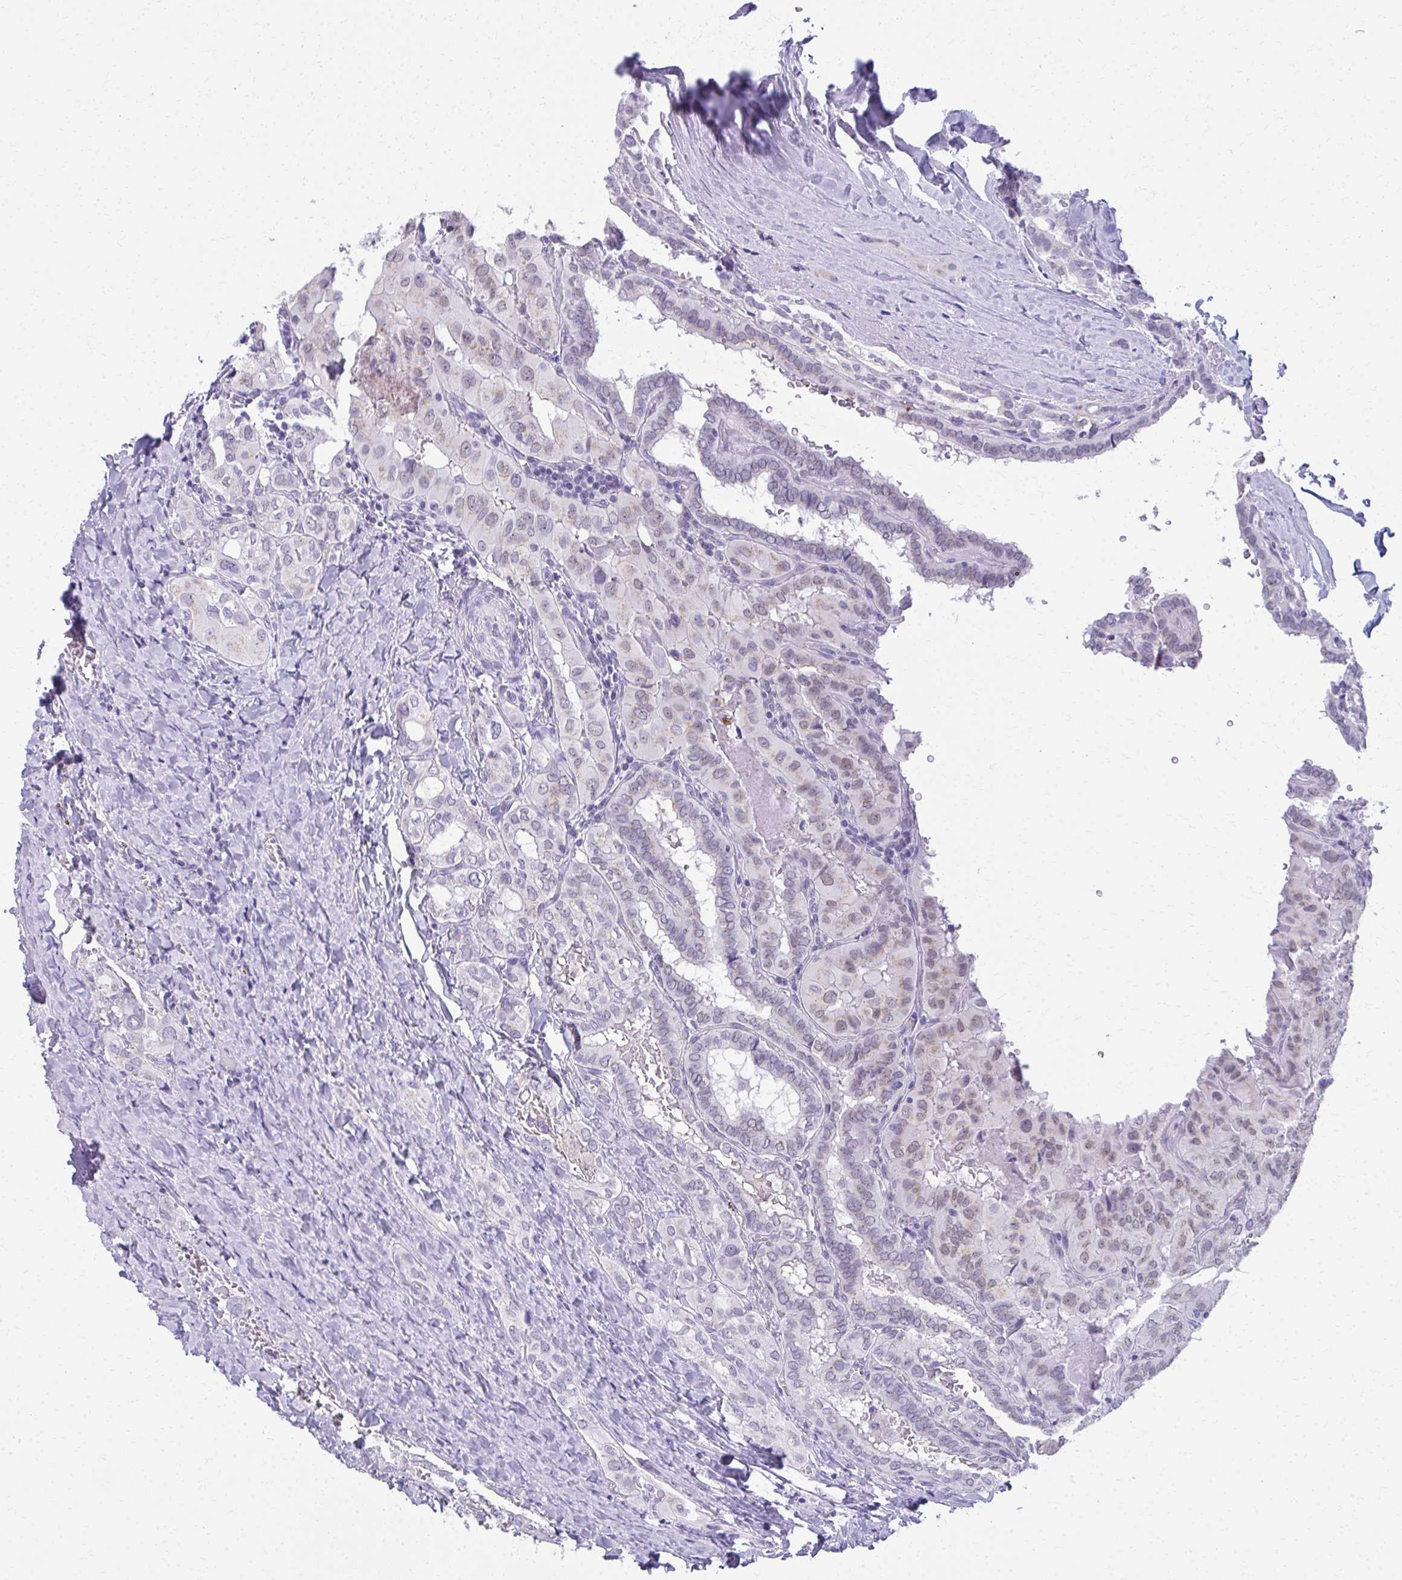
{"staining": {"intensity": "weak", "quantity": "<25%", "location": "cytoplasmic/membranous"}, "tissue": "thyroid cancer", "cell_type": "Tumor cells", "image_type": "cancer", "snomed": [{"axis": "morphology", "description": "Papillary adenocarcinoma, NOS"}, {"axis": "topography", "description": "Thyroid gland"}], "caption": "Immunohistochemistry (IHC) histopathology image of human thyroid papillary adenocarcinoma stained for a protein (brown), which exhibits no positivity in tumor cells.", "gene": "SCLY", "patient": {"sex": "female", "age": 46}}